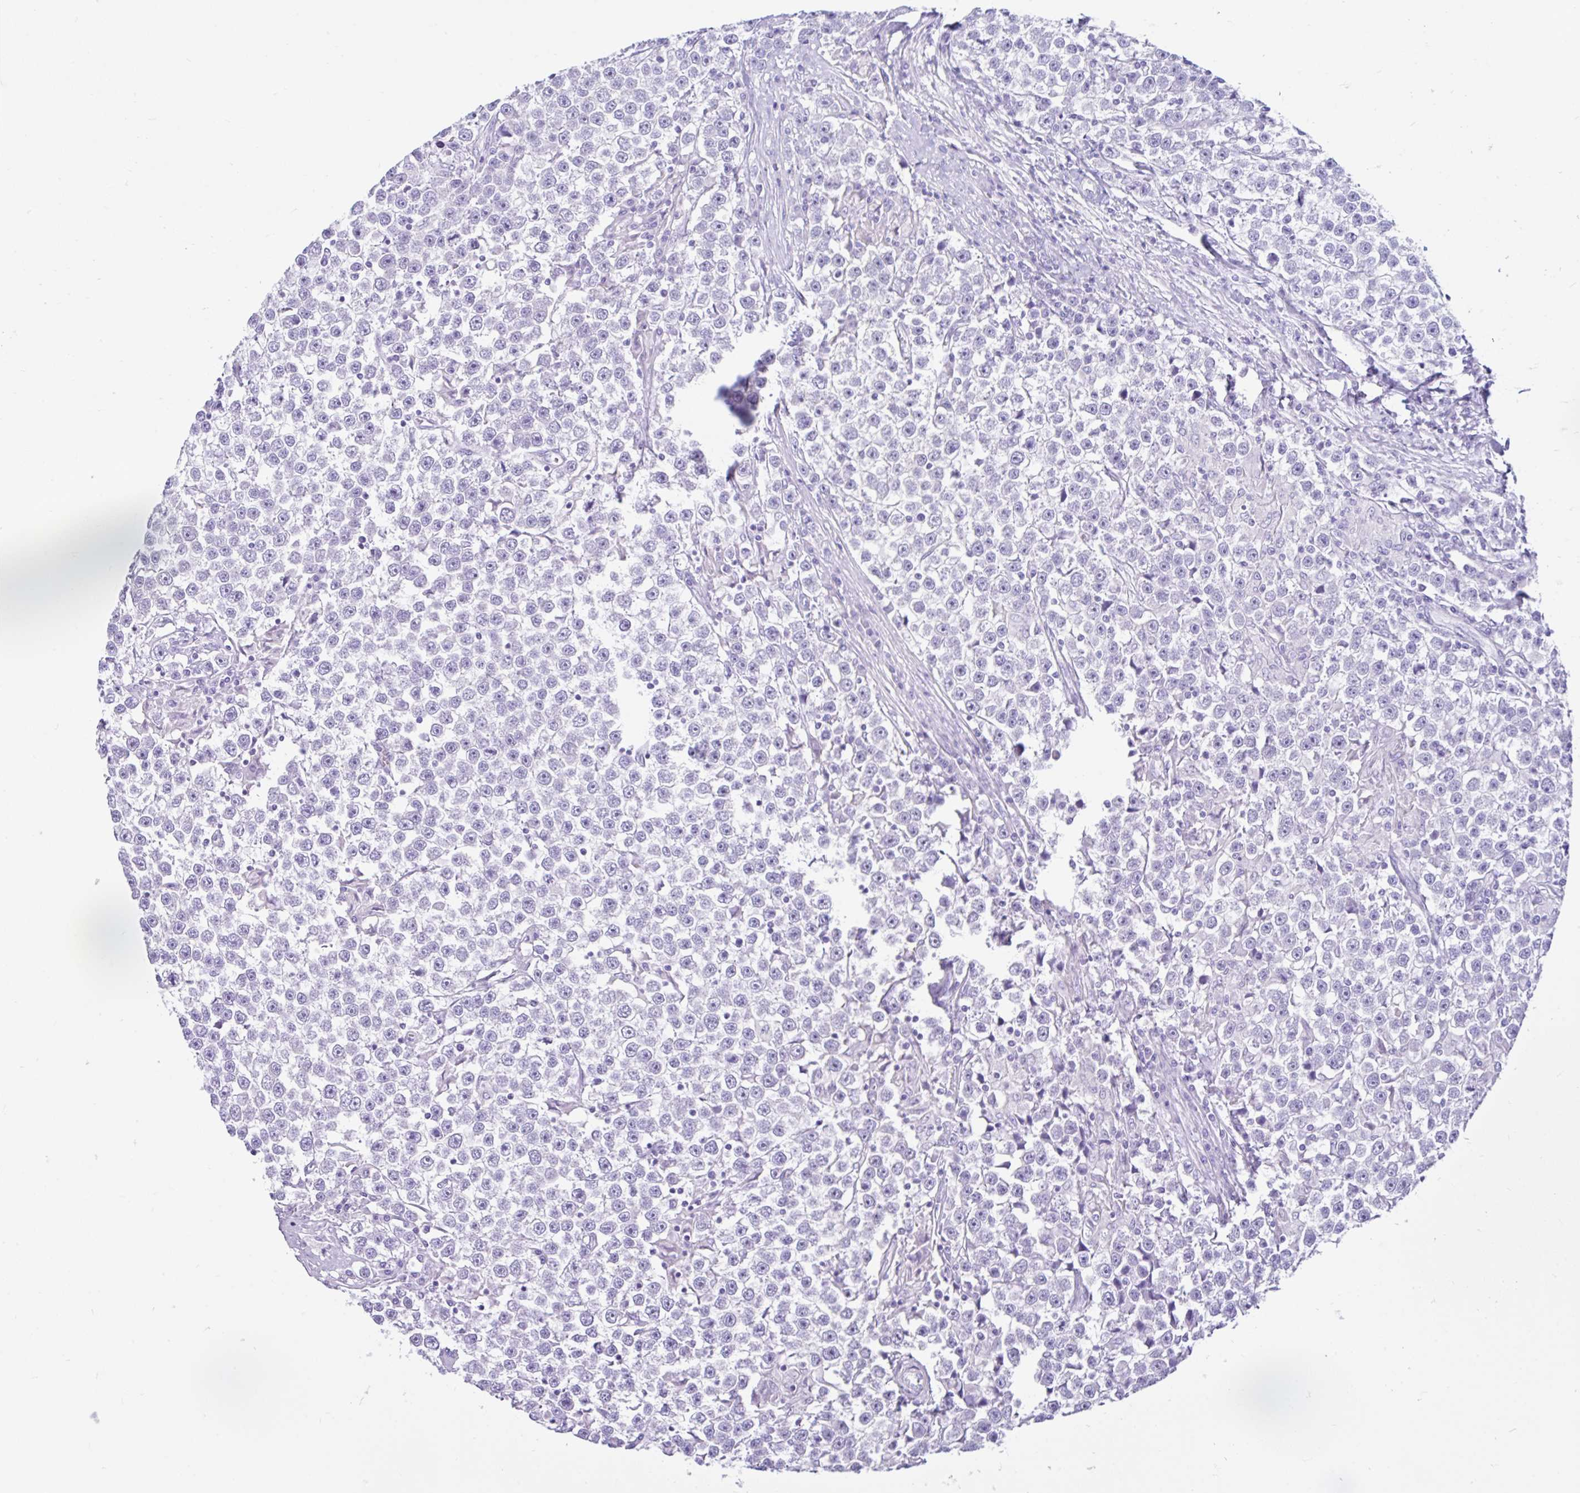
{"staining": {"intensity": "negative", "quantity": "none", "location": "none"}, "tissue": "testis cancer", "cell_type": "Tumor cells", "image_type": "cancer", "snomed": [{"axis": "morphology", "description": "Seminoma, NOS"}, {"axis": "topography", "description": "Testis"}], "caption": "IHC image of neoplastic tissue: testis cancer stained with DAB shows no significant protein positivity in tumor cells. Brightfield microscopy of IHC stained with DAB (3,3'-diaminobenzidine) (brown) and hematoxylin (blue), captured at high magnification.", "gene": "CYP19A1", "patient": {"sex": "male", "age": 31}}